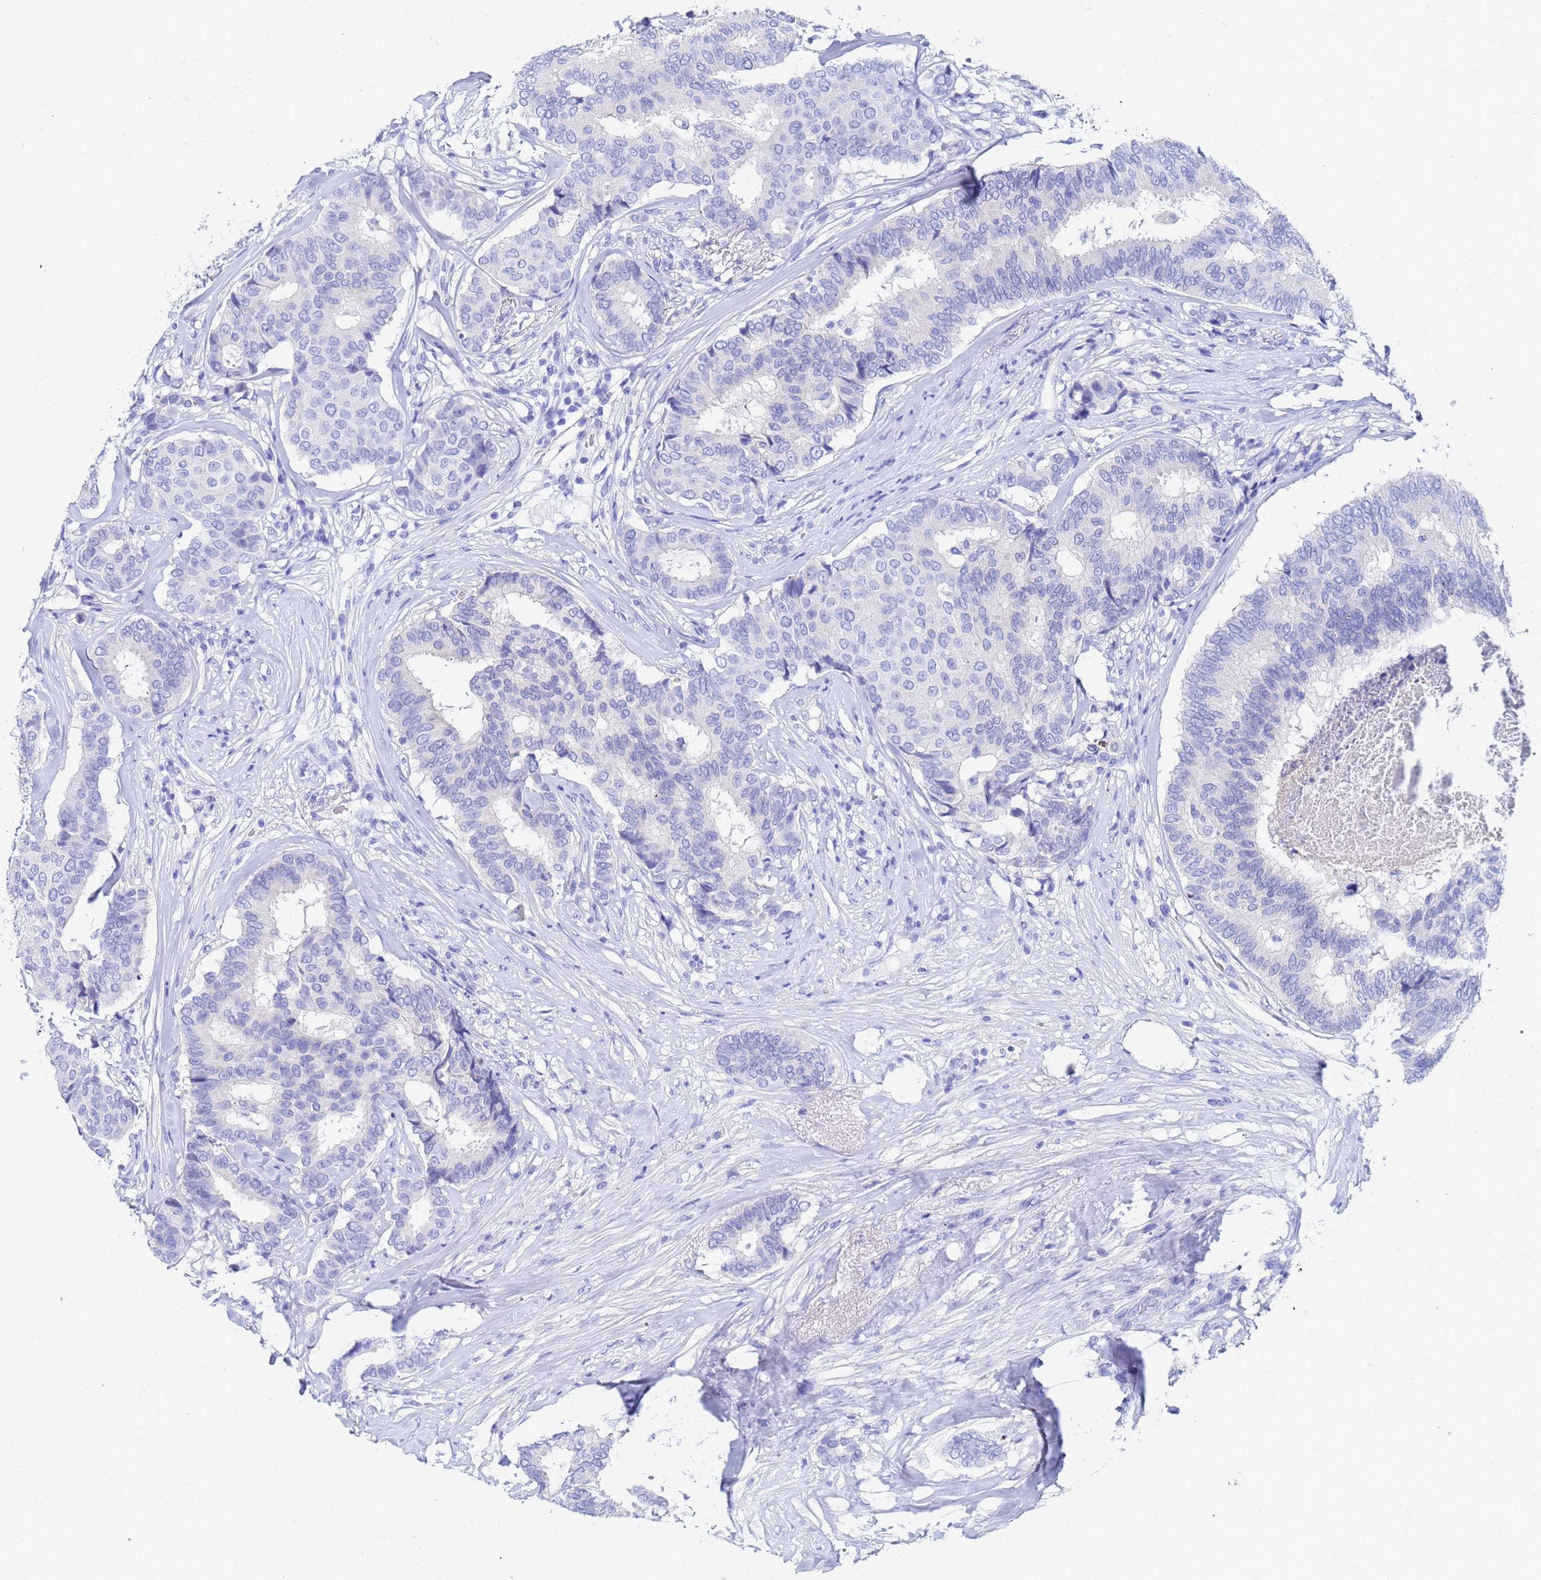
{"staining": {"intensity": "negative", "quantity": "none", "location": "none"}, "tissue": "breast cancer", "cell_type": "Tumor cells", "image_type": "cancer", "snomed": [{"axis": "morphology", "description": "Duct carcinoma"}, {"axis": "topography", "description": "Breast"}], "caption": "IHC of breast cancer shows no positivity in tumor cells.", "gene": "C2orf72", "patient": {"sex": "female", "age": 75}}